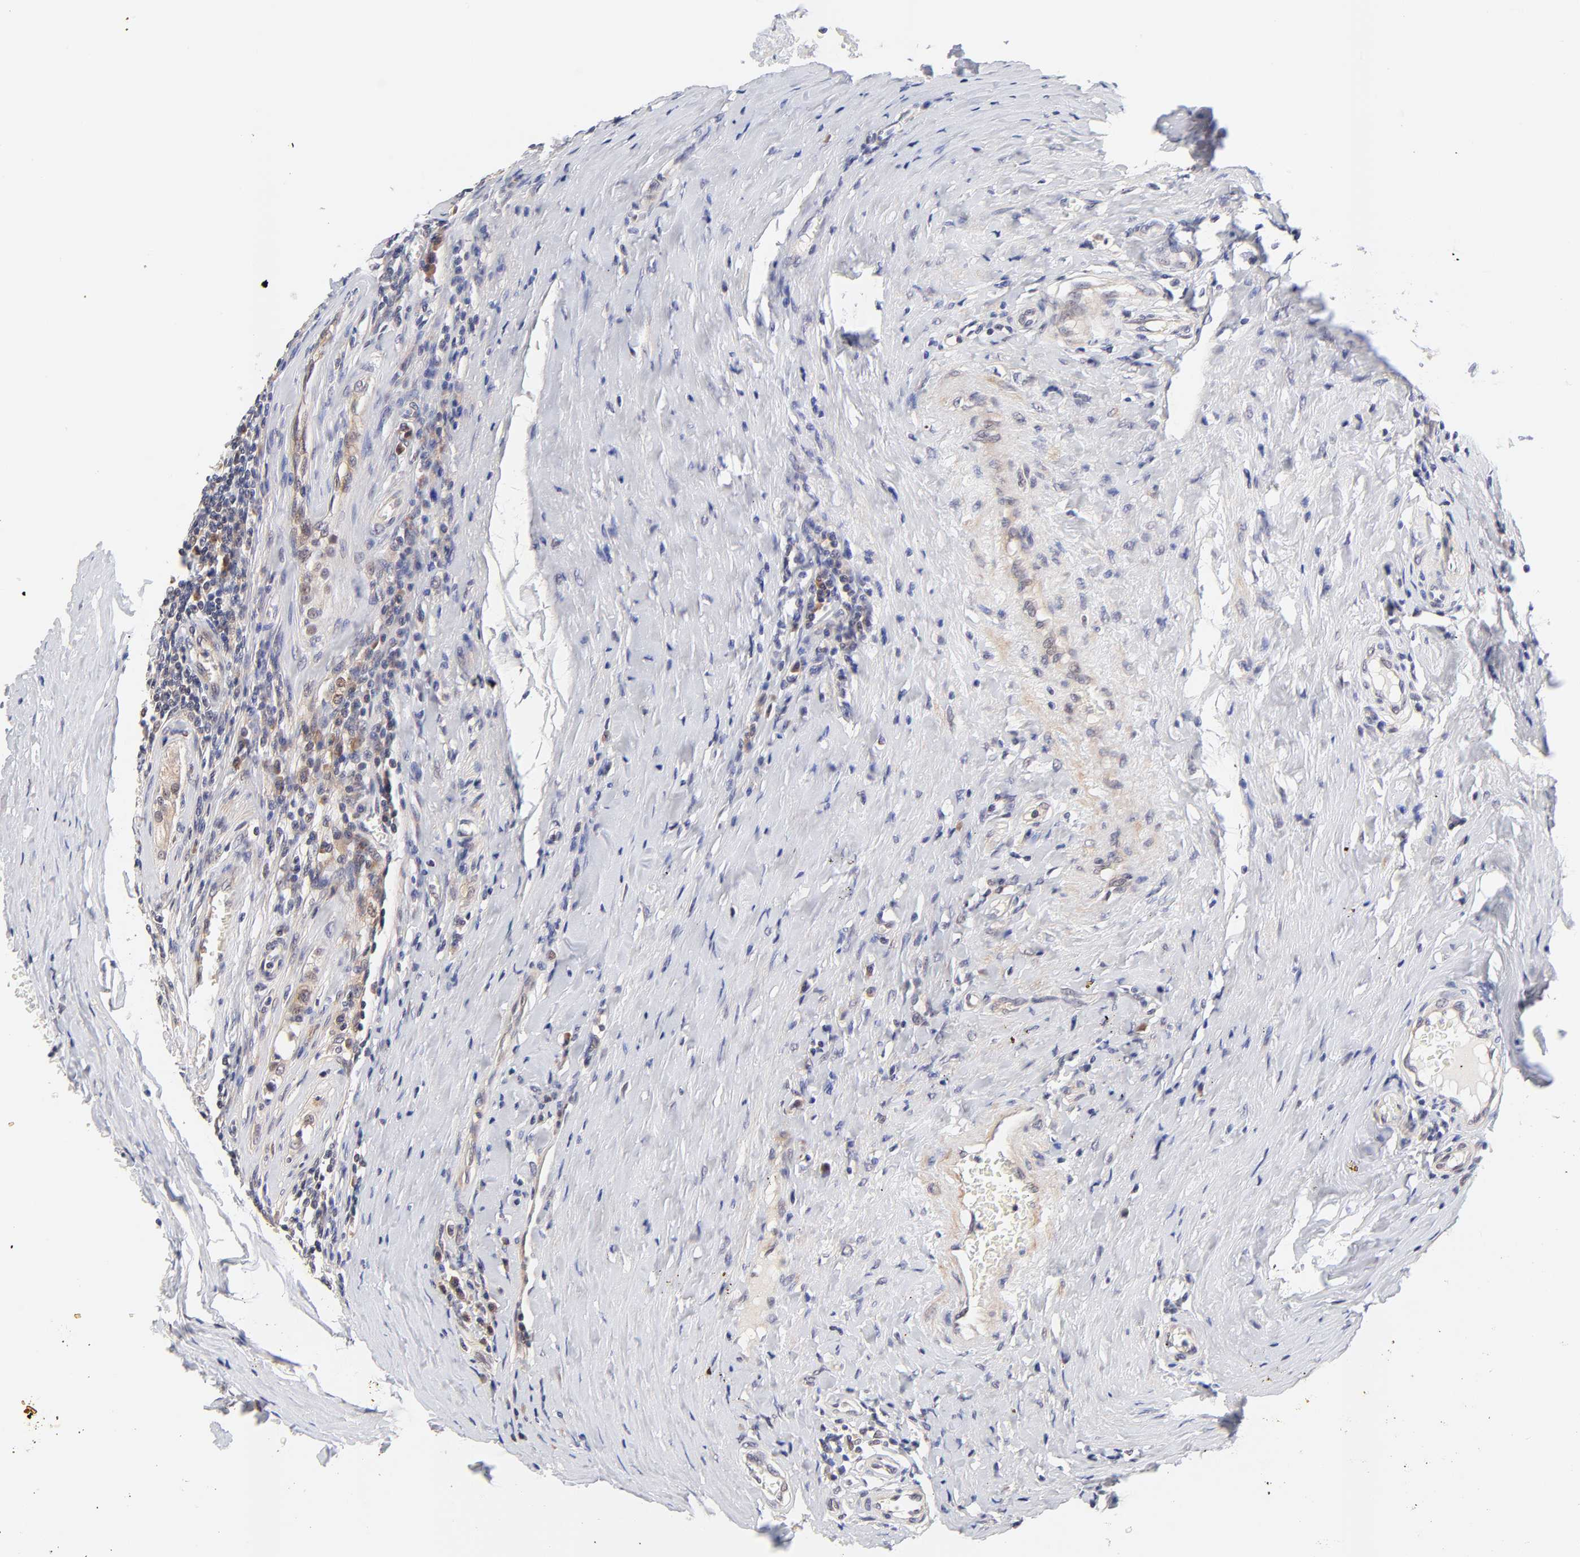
{"staining": {"intensity": "weak", "quantity": ">75%", "location": "cytoplasmic/membranous"}, "tissue": "testis cancer", "cell_type": "Tumor cells", "image_type": "cancer", "snomed": [{"axis": "morphology", "description": "Seminoma, NOS"}, {"axis": "topography", "description": "Testis"}], "caption": "Testis seminoma tissue reveals weak cytoplasmic/membranous expression in approximately >75% of tumor cells", "gene": "TXNL1", "patient": {"sex": "male", "age": 24}}